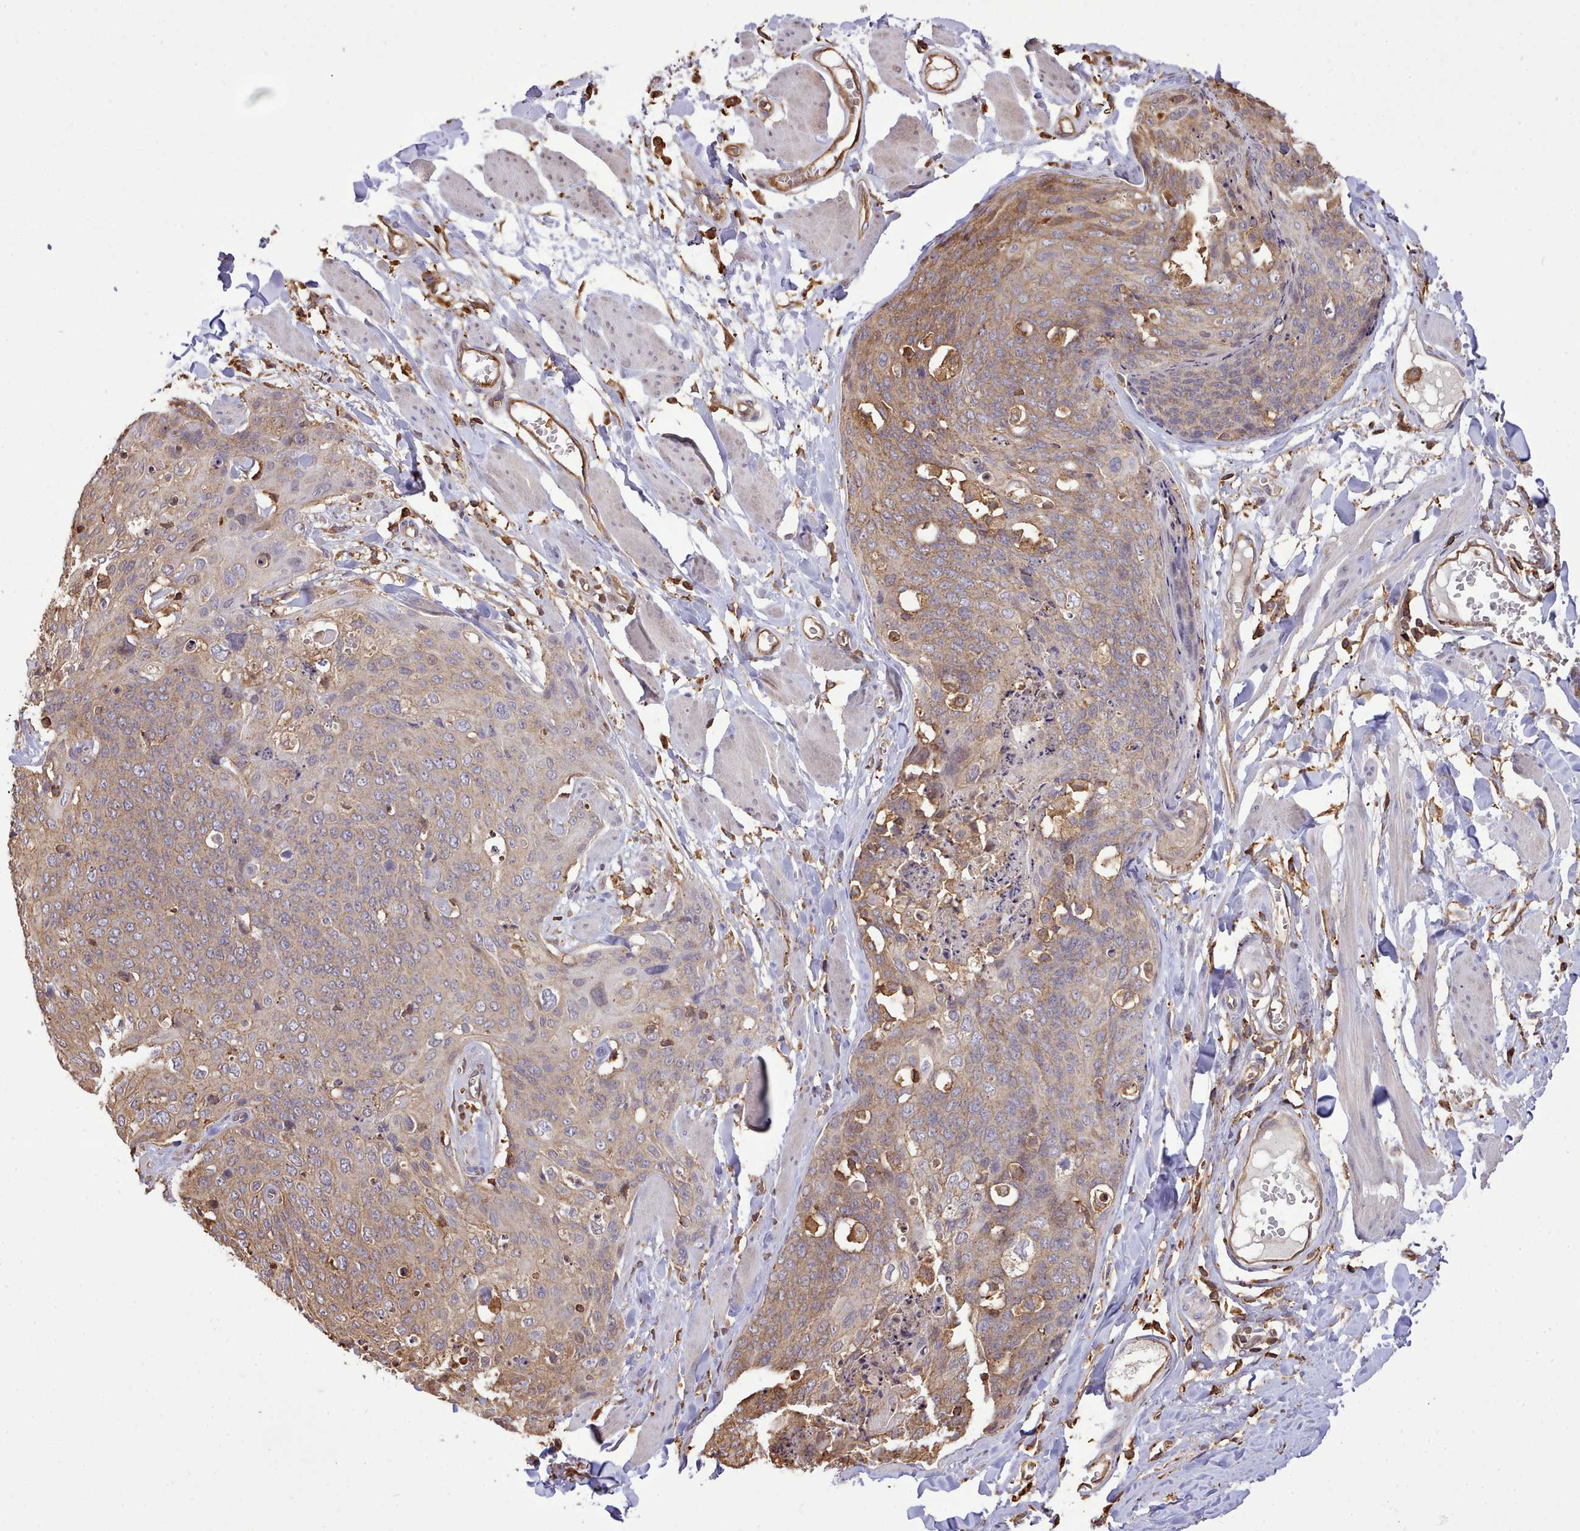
{"staining": {"intensity": "moderate", "quantity": ">75%", "location": "cytoplasmic/membranous"}, "tissue": "skin cancer", "cell_type": "Tumor cells", "image_type": "cancer", "snomed": [{"axis": "morphology", "description": "Squamous cell carcinoma, NOS"}, {"axis": "topography", "description": "Skin"}, {"axis": "topography", "description": "Vulva"}], "caption": "About >75% of tumor cells in human skin squamous cell carcinoma display moderate cytoplasmic/membranous protein positivity as visualized by brown immunohistochemical staining.", "gene": "CAPZA1", "patient": {"sex": "female", "age": 85}}